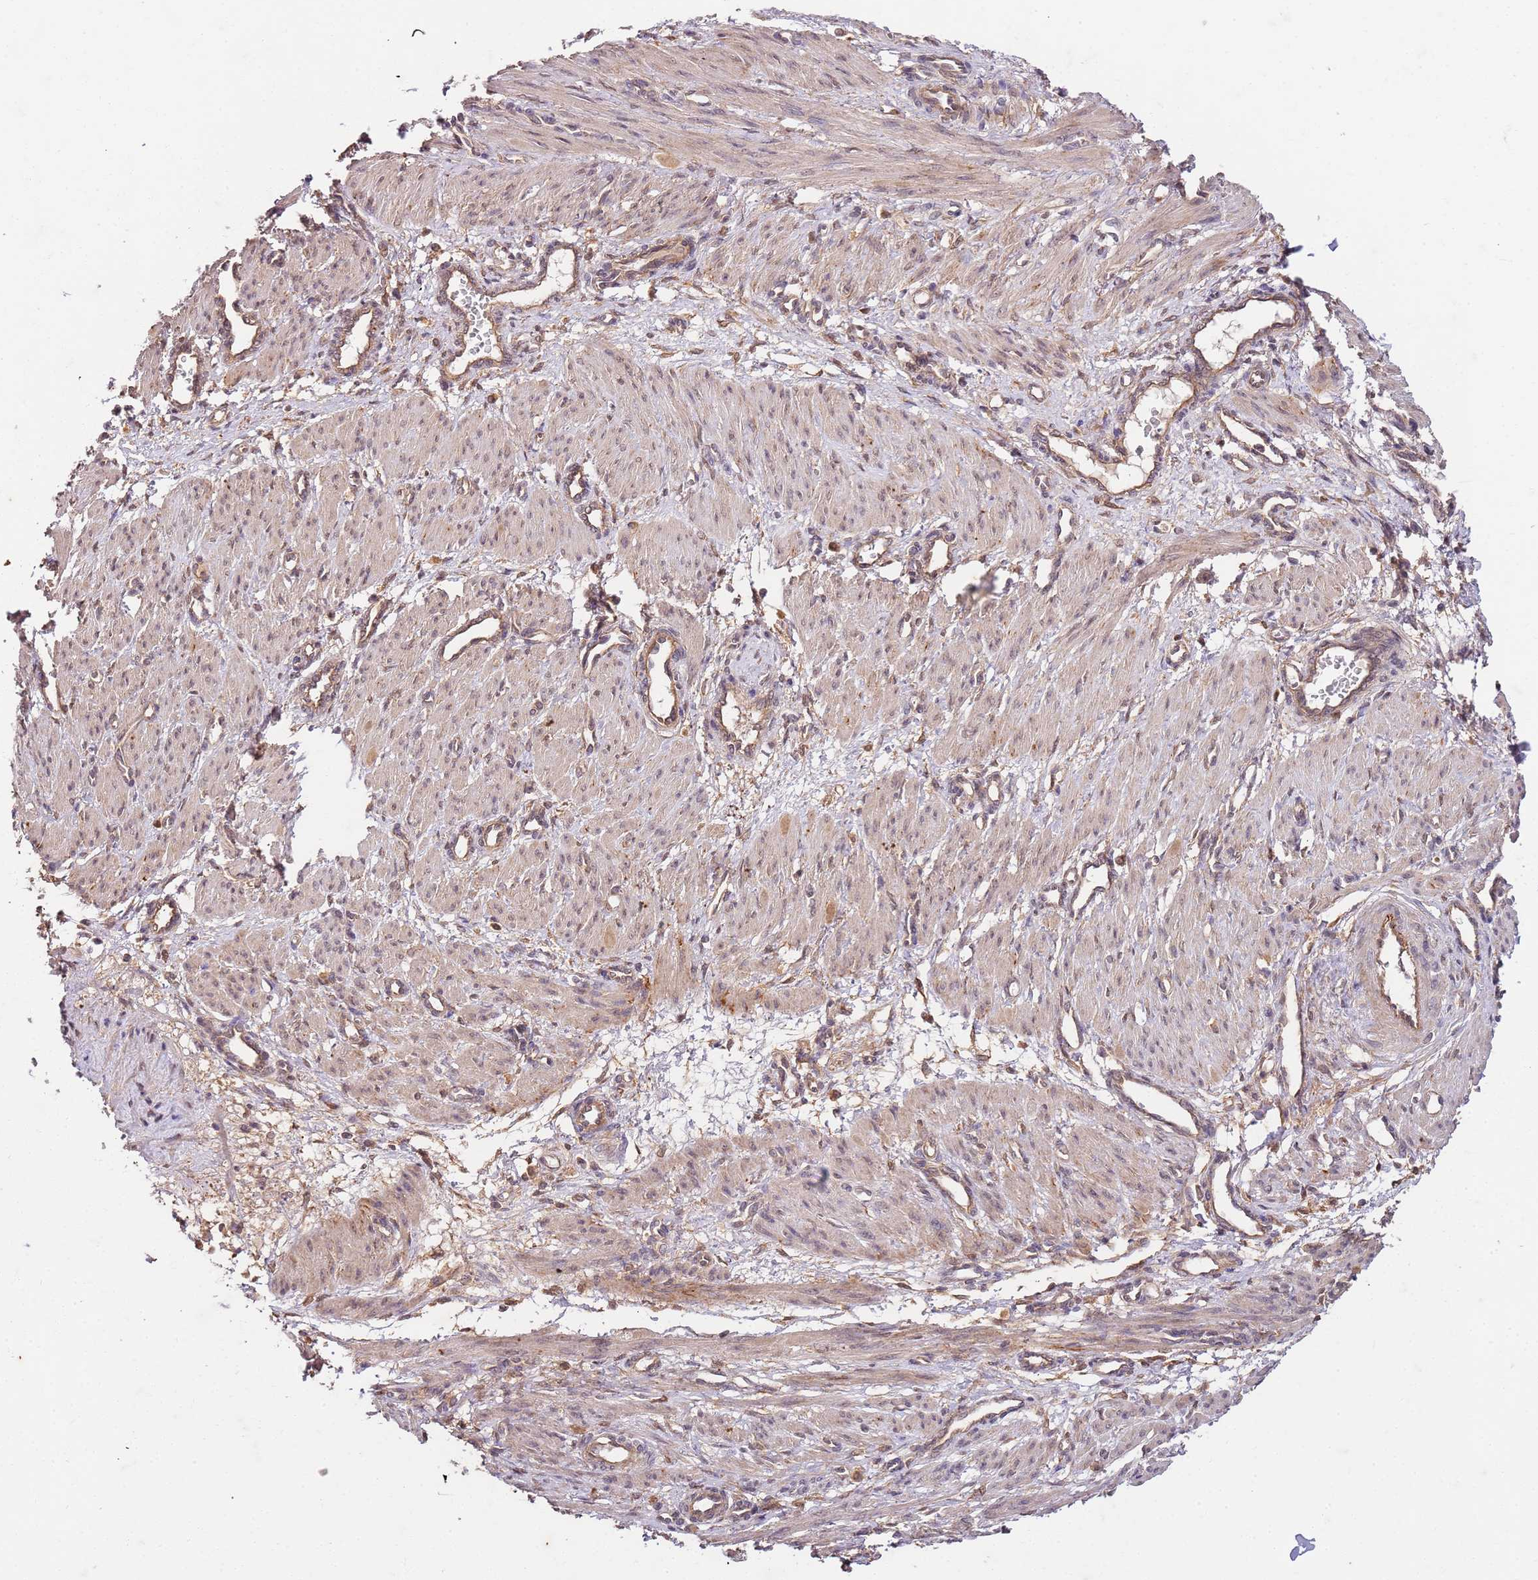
{"staining": {"intensity": "moderate", "quantity": "25%-75%", "location": "nuclear"}, "tissue": "smooth muscle", "cell_type": "Smooth muscle cells", "image_type": "normal", "snomed": [{"axis": "morphology", "description": "Normal tissue, NOS"}, {"axis": "topography", "description": "Endometrium"}], "caption": "Protein analysis of normal smooth muscle shows moderate nuclear staining in approximately 25%-75% of smooth muscle cells.", "gene": "UBE3A", "patient": {"sex": "female", "age": 33}}